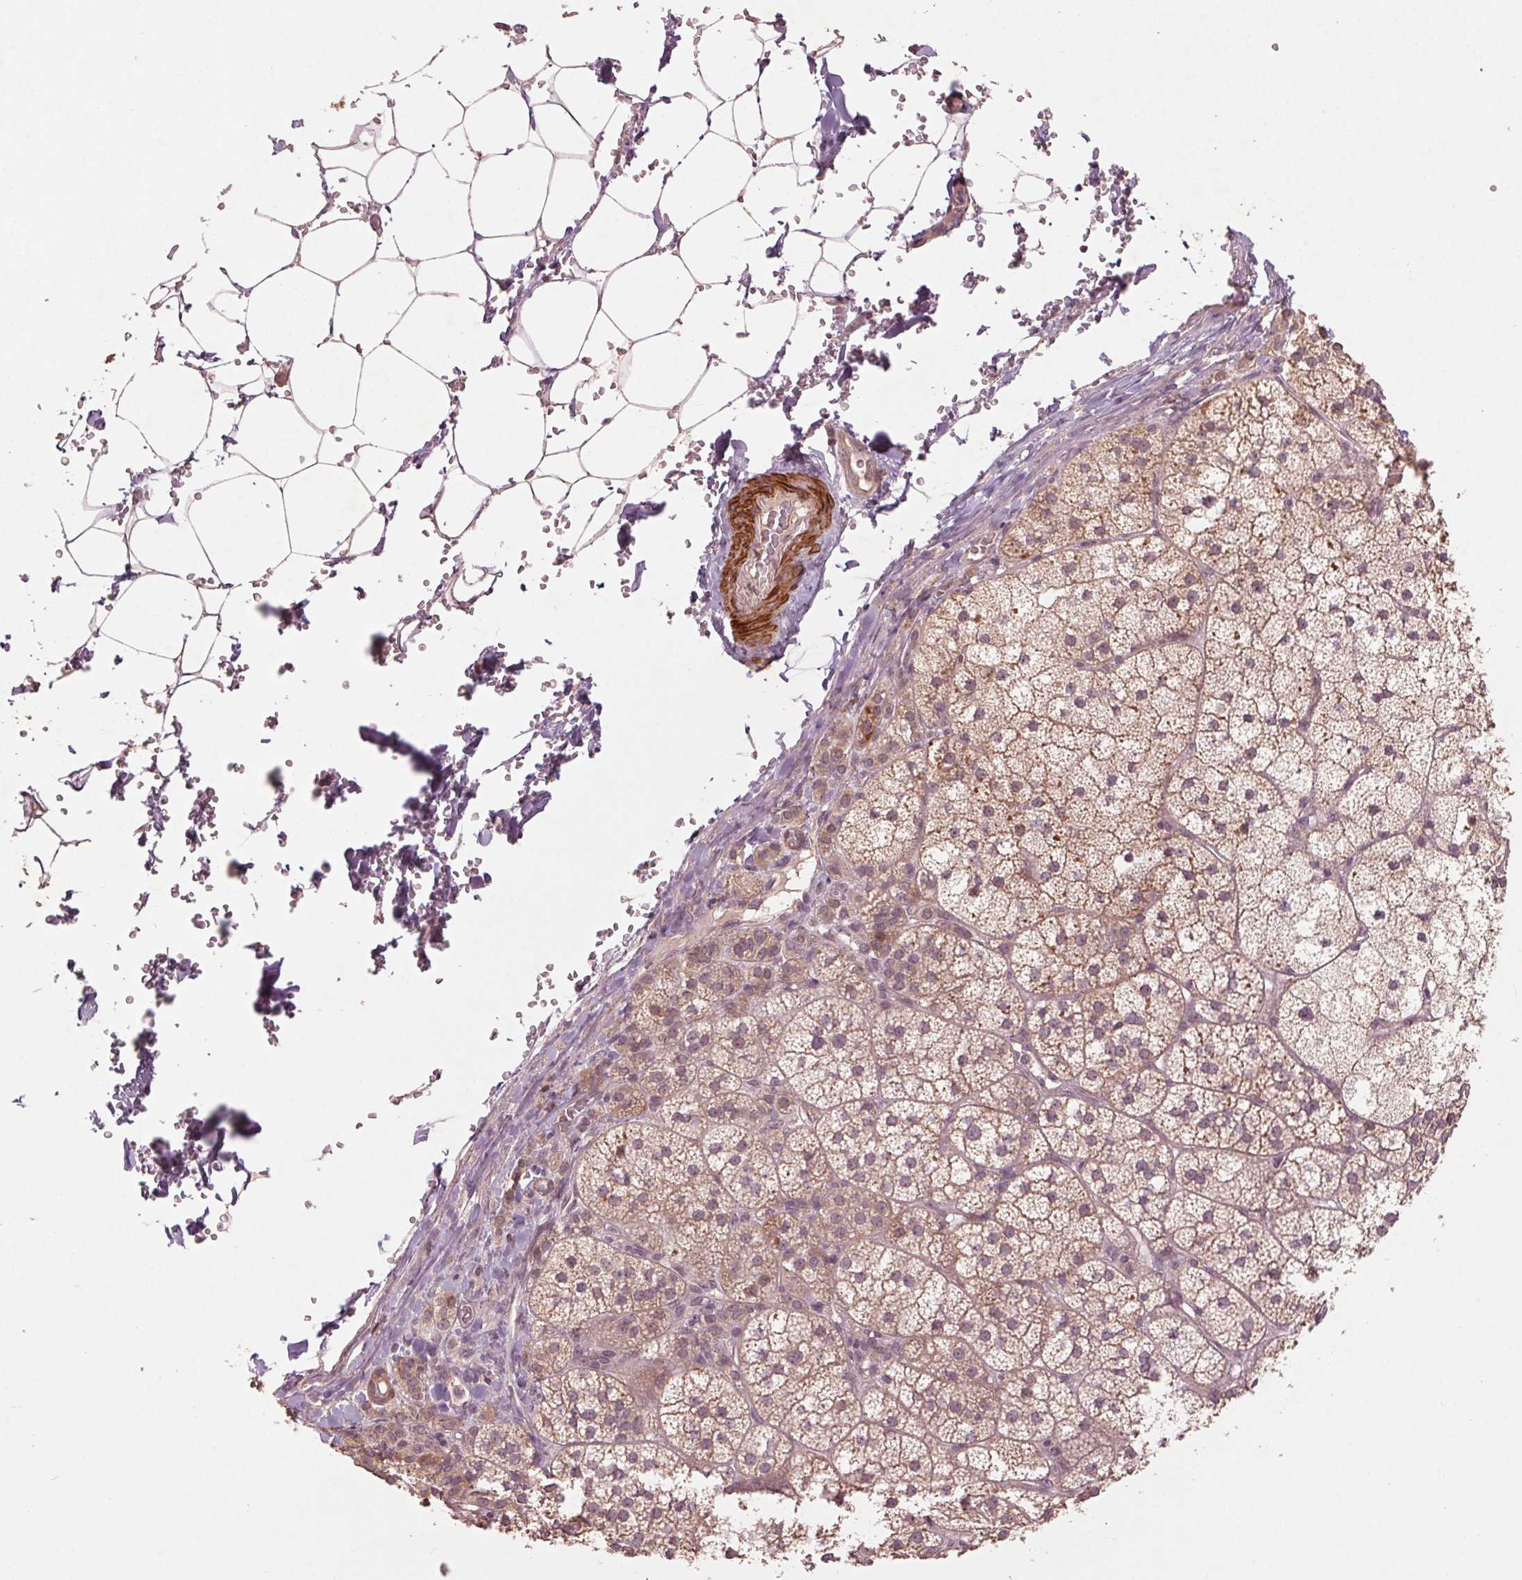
{"staining": {"intensity": "moderate", "quantity": ">75%", "location": "cytoplasmic/membranous"}, "tissue": "adrenal gland", "cell_type": "Glandular cells", "image_type": "normal", "snomed": [{"axis": "morphology", "description": "Normal tissue, NOS"}, {"axis": "topography", "description": "Adrenal gland"}], "caption": "DAB immunohistochemical staining of normal human adrenal gland exhibits moderate cytoplasmic/membranous protein expression in approximately >75% of glandular cells. The protein of interest is stained brown, and the nuclei are stained in blue (DAB (3,3'-diaminobenzidine) IHC with brightfield microscopy, high magnification).", "gene": "SMLR1", "patient": {"sex": "female", "age": 60}}